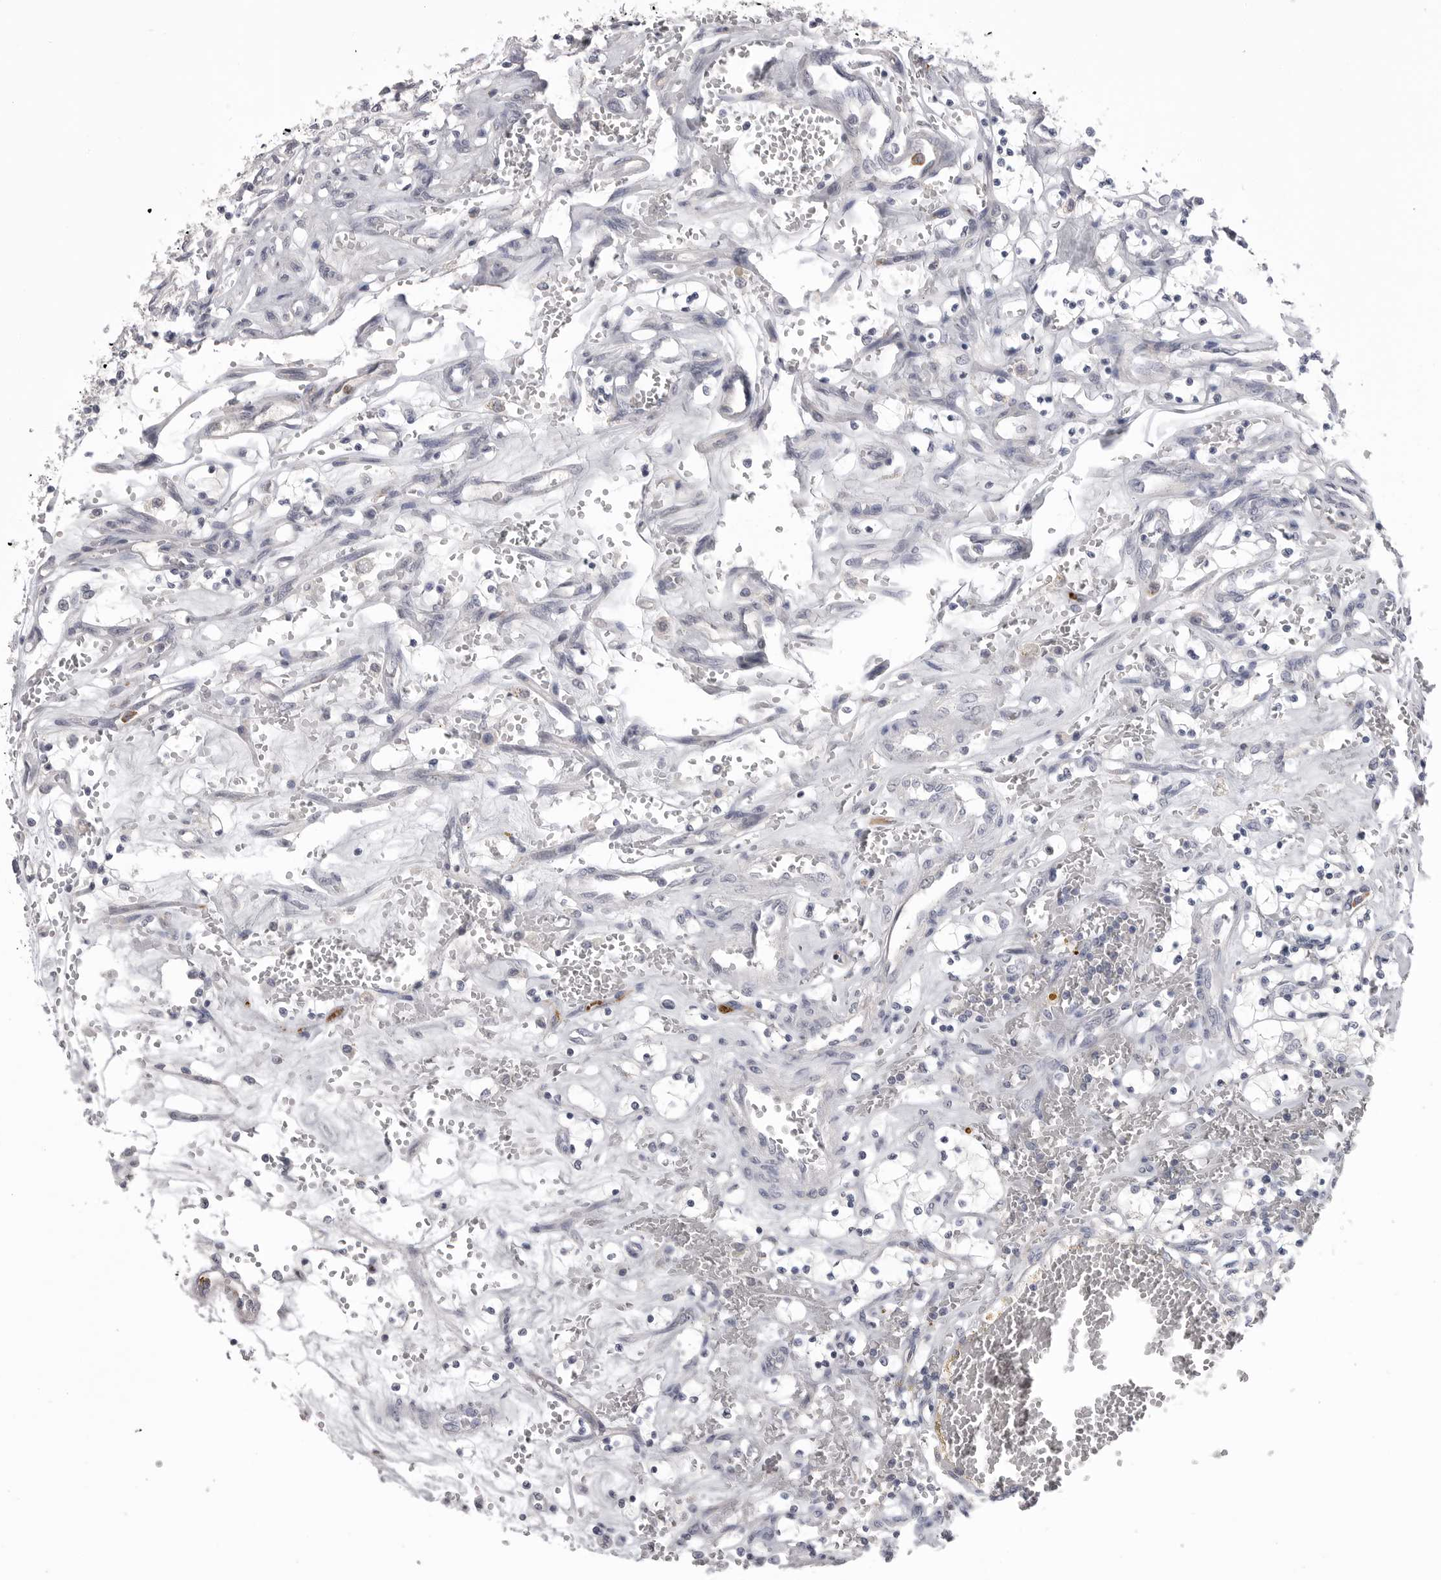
{"staining": {"intensity": "negative", "quantity": "none", "location": "none"}, "tissue": "renal cancer", "cell_type": "Tumor cells", "image_type": "cancer", "snomed": [{"axis": "morphology", "description": "Adenocarcinoma, NOS"}, {"axis": "topography", "description": "Kidney"}], "caption": "Immunohistochemistry (IHC) photomicrograph of neoplastic tissue: renal cancer (adenocarcinoma) stained with DAB (3,3'-diaminobenzidine) demonstrates no significant protein staining in tumor cells.", "gene": "SERPING1", "patient": {"sex": "female", "age": 69}}